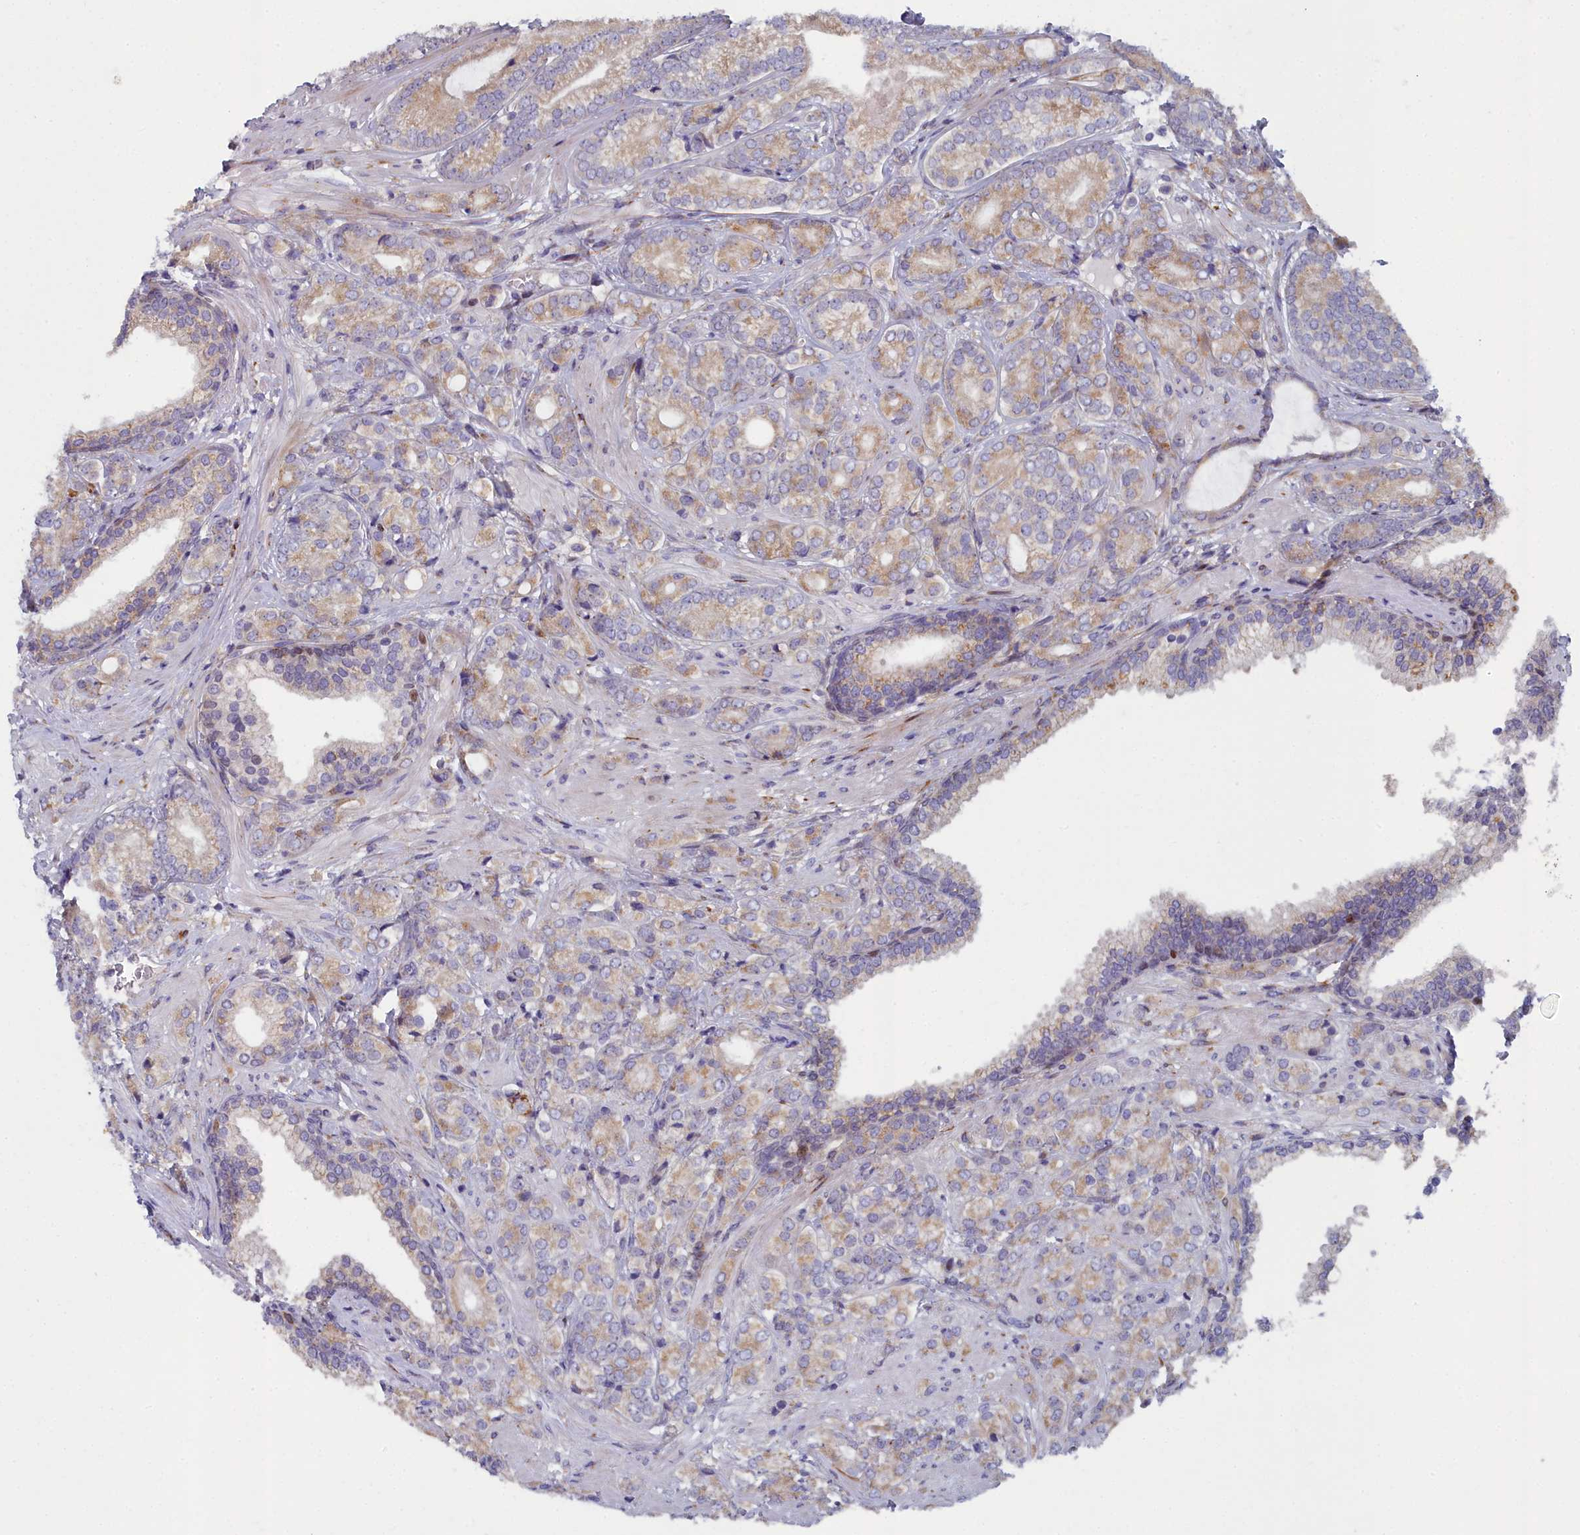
{"staining": {"intensity": "moderate", "quantity": "25%-75%", "location": "cytoplasmic/membranous"}, "tissue": "prostate cancer", "cell_type": "Tumor cells", "image_type": "cancer", "snomed": [{"axis": "morphology", "description": "Adenocarcinoma, High grade"}, {"axis": "topography", "description": "Prostate"}], "caption": "A brown stain shows moderate cytoplasmic/membranous positivity of a protein in adenocarcinoma (high-grade) (prostate) tumor cells.", "gene": "B9D2", "patient": {"sex": "male", "age": 60}}